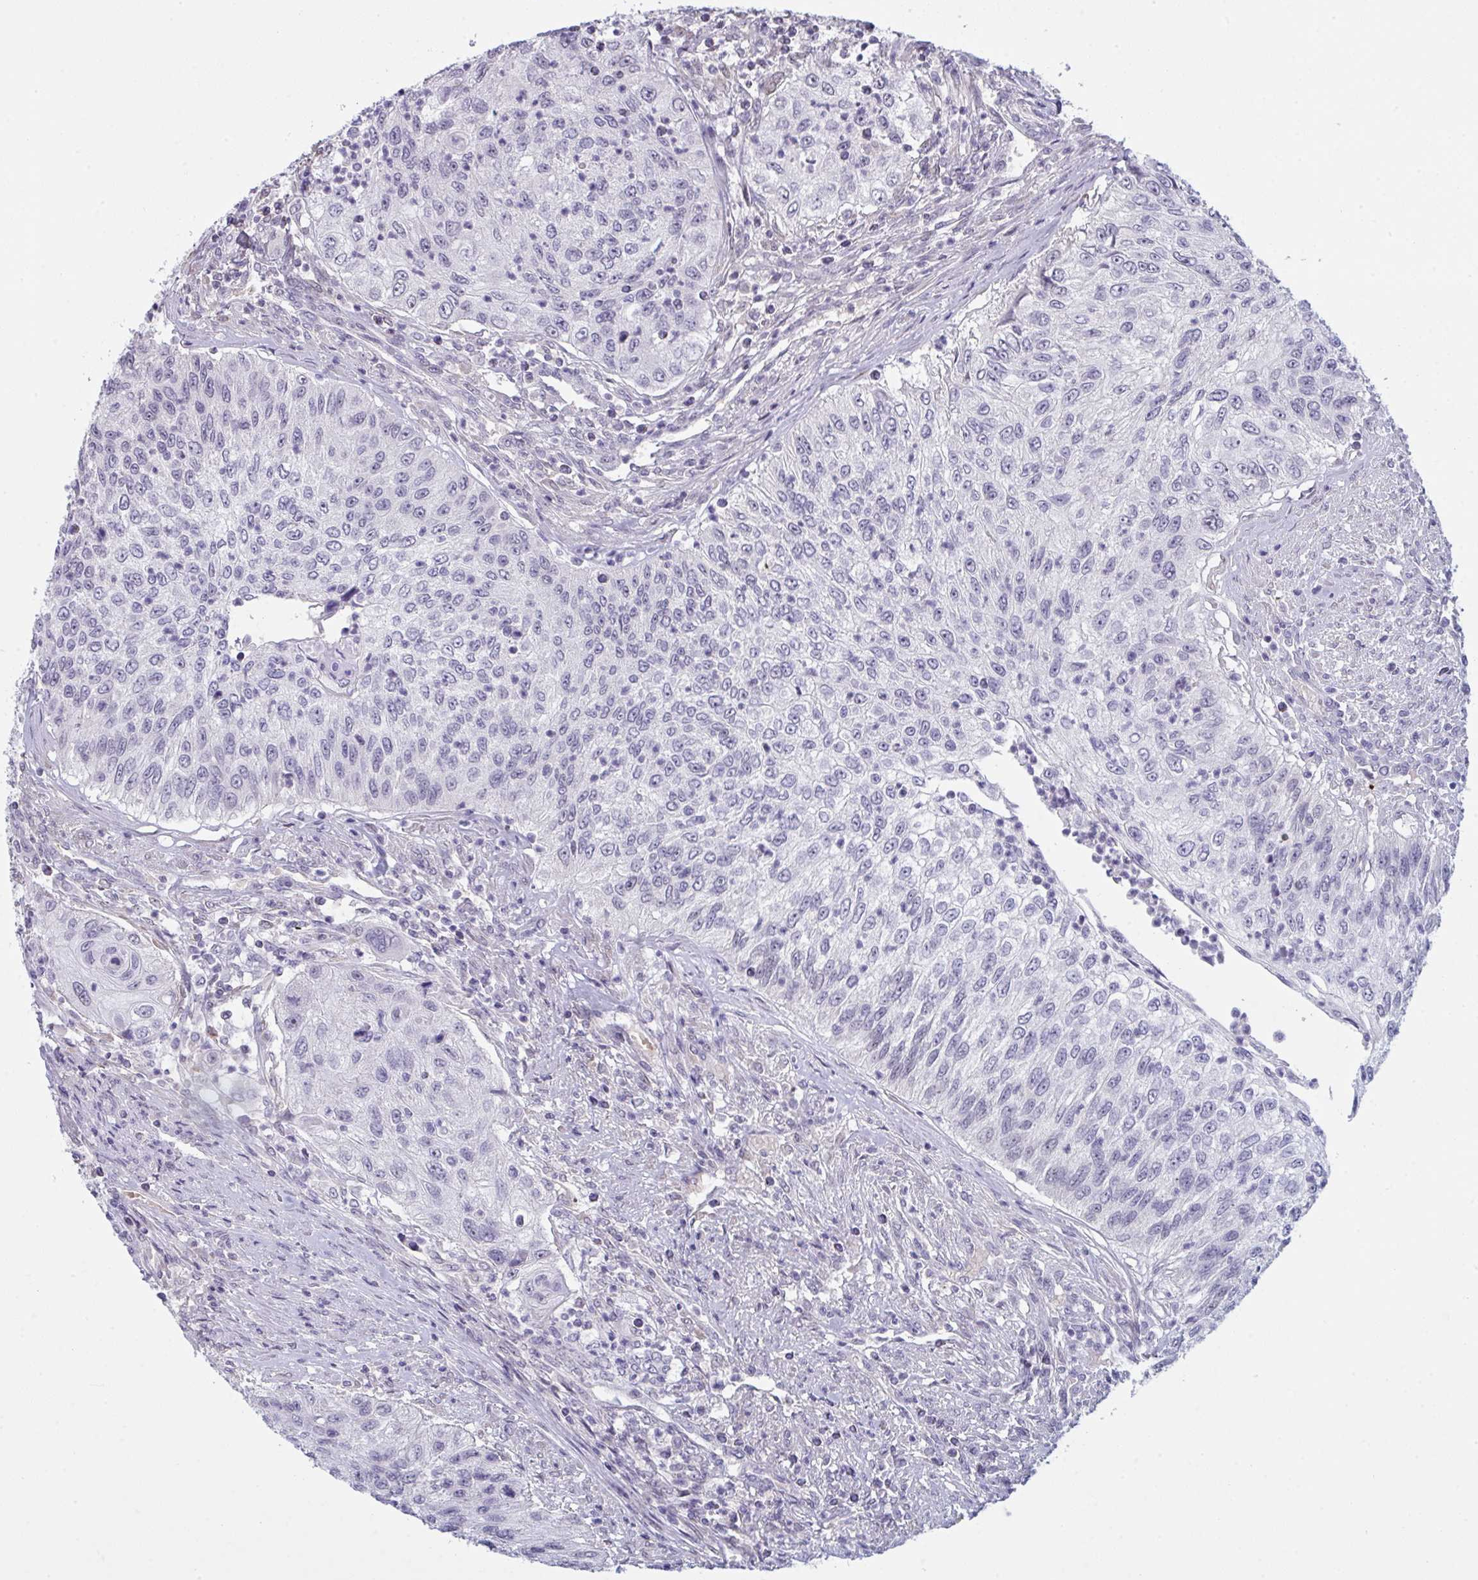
{"staining": {"intensity": "negative", "quantity": "none", "location": "none"}, "tissue": "urothelial cancer", "cell_type": "Tumor cells", "image_type": "cancer", "snomed": [{"axis": "morphology", "description": "Urothelial carcinoma, High grade"}, {"axis": "topography", "description": "Urinary bladder"}], "caption": "This is a photomicrograph of immunohistochemistry (IHC) staining of urothelial cancer, which shows no positivity in tumor cells. (Immunohistochemistry, brightfield microscopy, high magnification).", "gene": "ZNF784", "patient": {"sex": "female", "age": 60}}